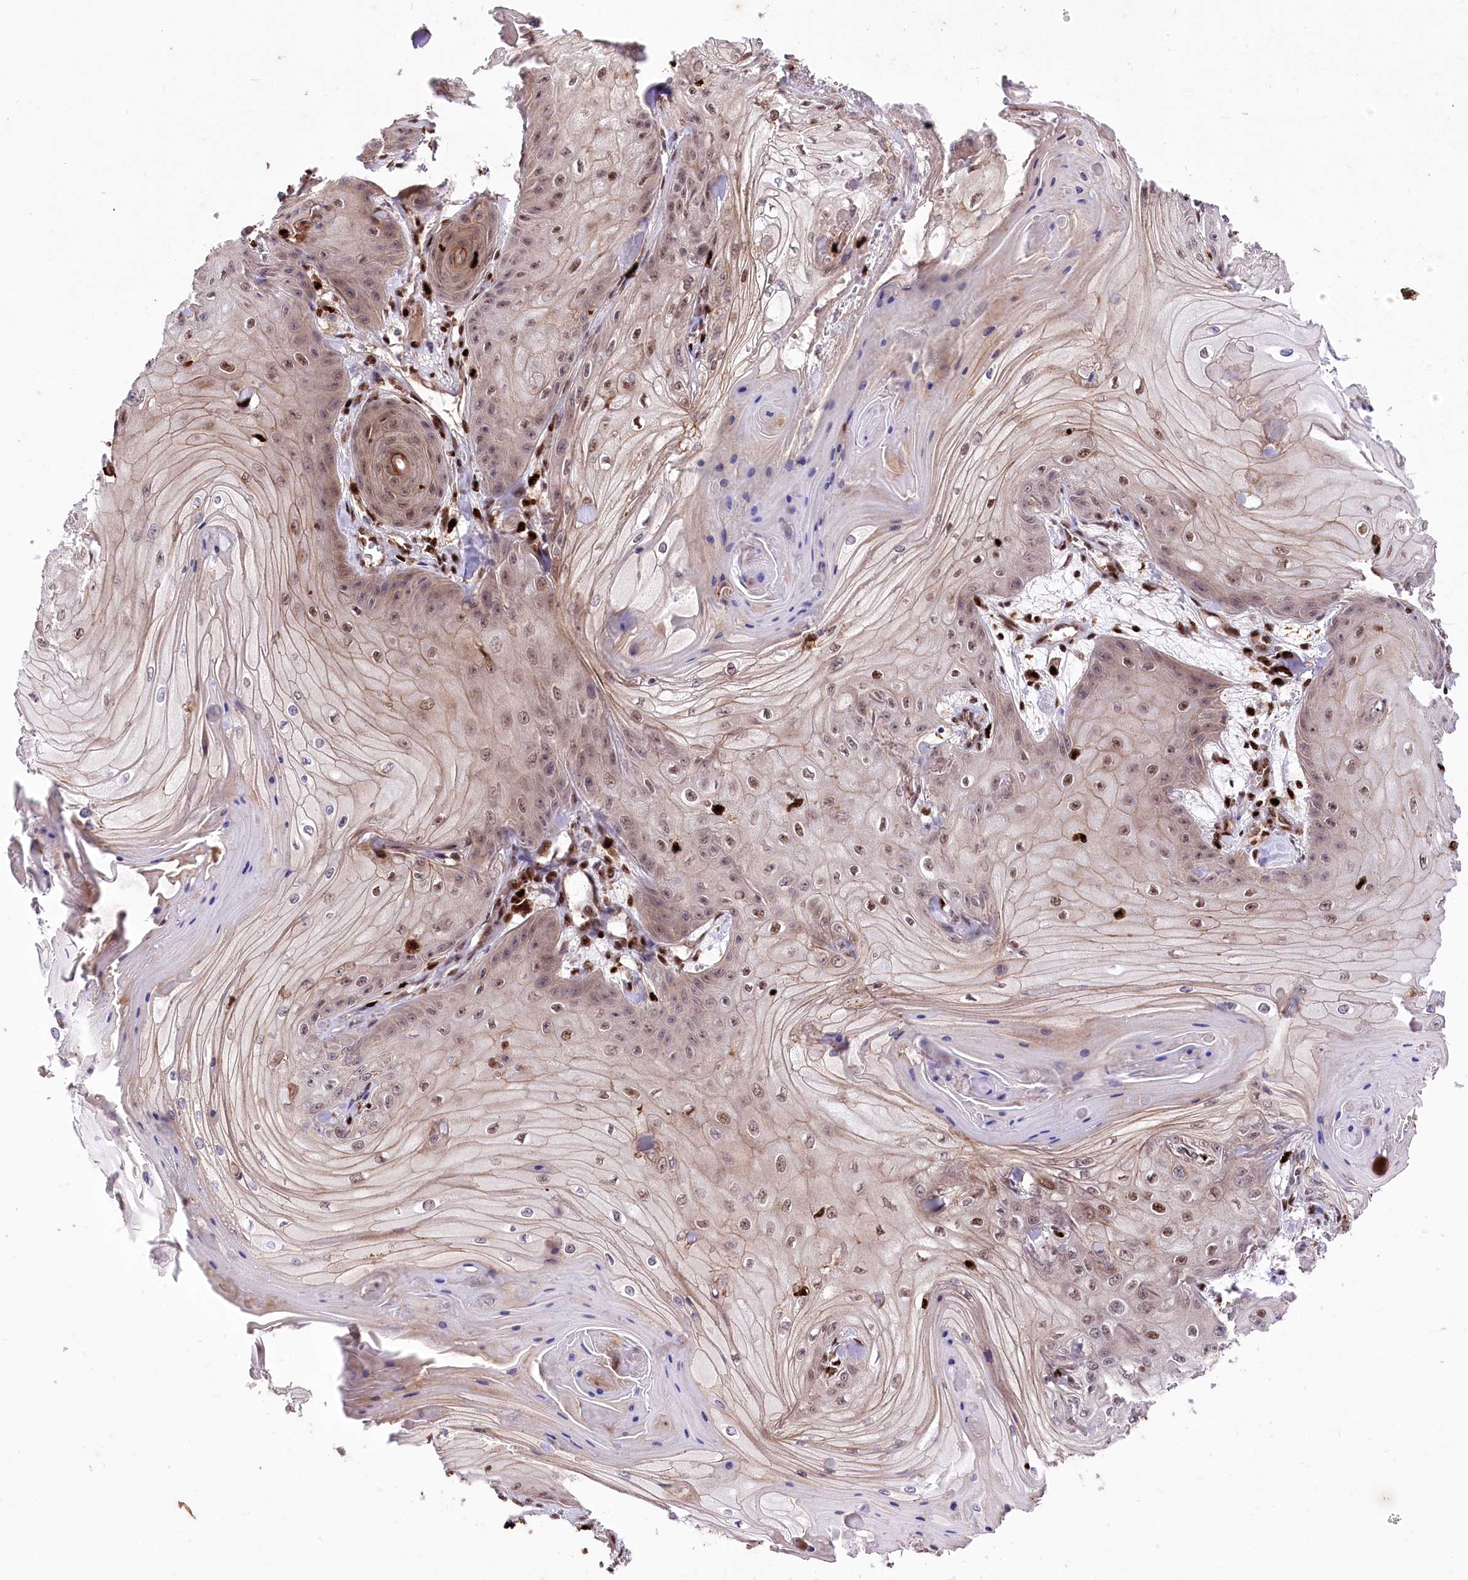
{"staining": {"intensity": "moderate", "quantity": "<25%", "location": "cytoplasmic/membranous,nuclear"}, "tissue": "skin cancer", "cell_type": "Tumor cells", "image_type": "cancer", "snomed": [{"axis": "morphology", "description": "Squamous cell carcinoma, NOS"}, {"axis": "topography", "description": "Skin"}], "caption": "Protein staining of squamous cell carcinoma (skin) tissue reveals moderate cytoplasmic/membranous and nuclear expression in approximately <25% of tumor cells.", "gene": "FIGN", "patient": {"sex": "male", "age": 74}}